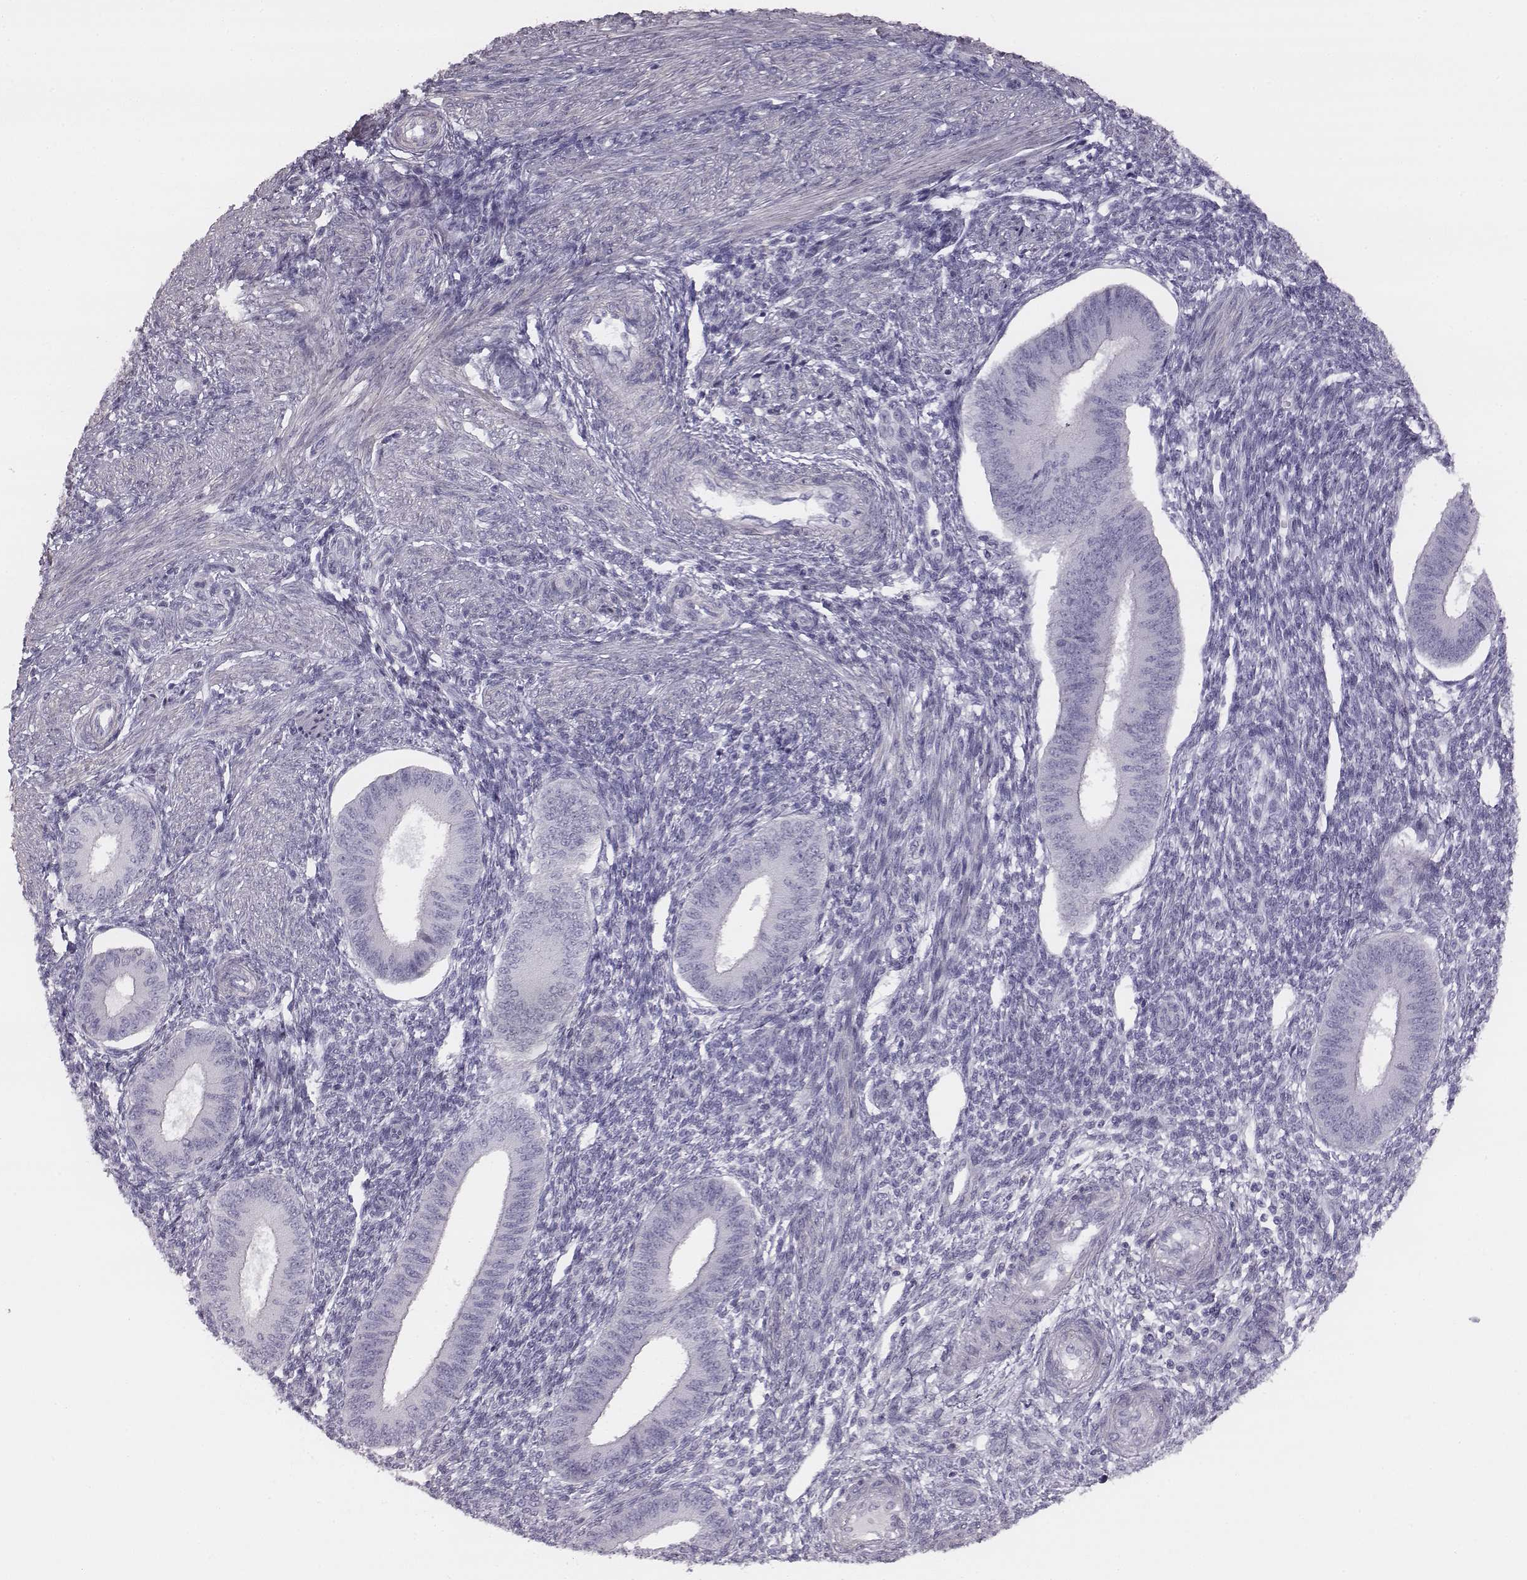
{"staining": {"intensity": "negative", "quantity": "none", "location": "none"}, "tissue": "endometrium", "cell_type": "Cells in endometrial stroma", "image_type": "normal", "snomed": [{"axis": "morphology", "description": "Normal tissue, NOS"}, {"axis": "topography", "description": "Endometrium"}], "caption": "An image of endometrium stained for a protein reveals no brown staining in cells in endometrial stroma. (Stains: DAB (3,3'-diaminobenzidine) IHC with hematoxylin counter stain, Microscopy: brightfield microscopy at high magnification).", "gene": "ADAM7", "patient": {"sex": "female", "age": 39}}